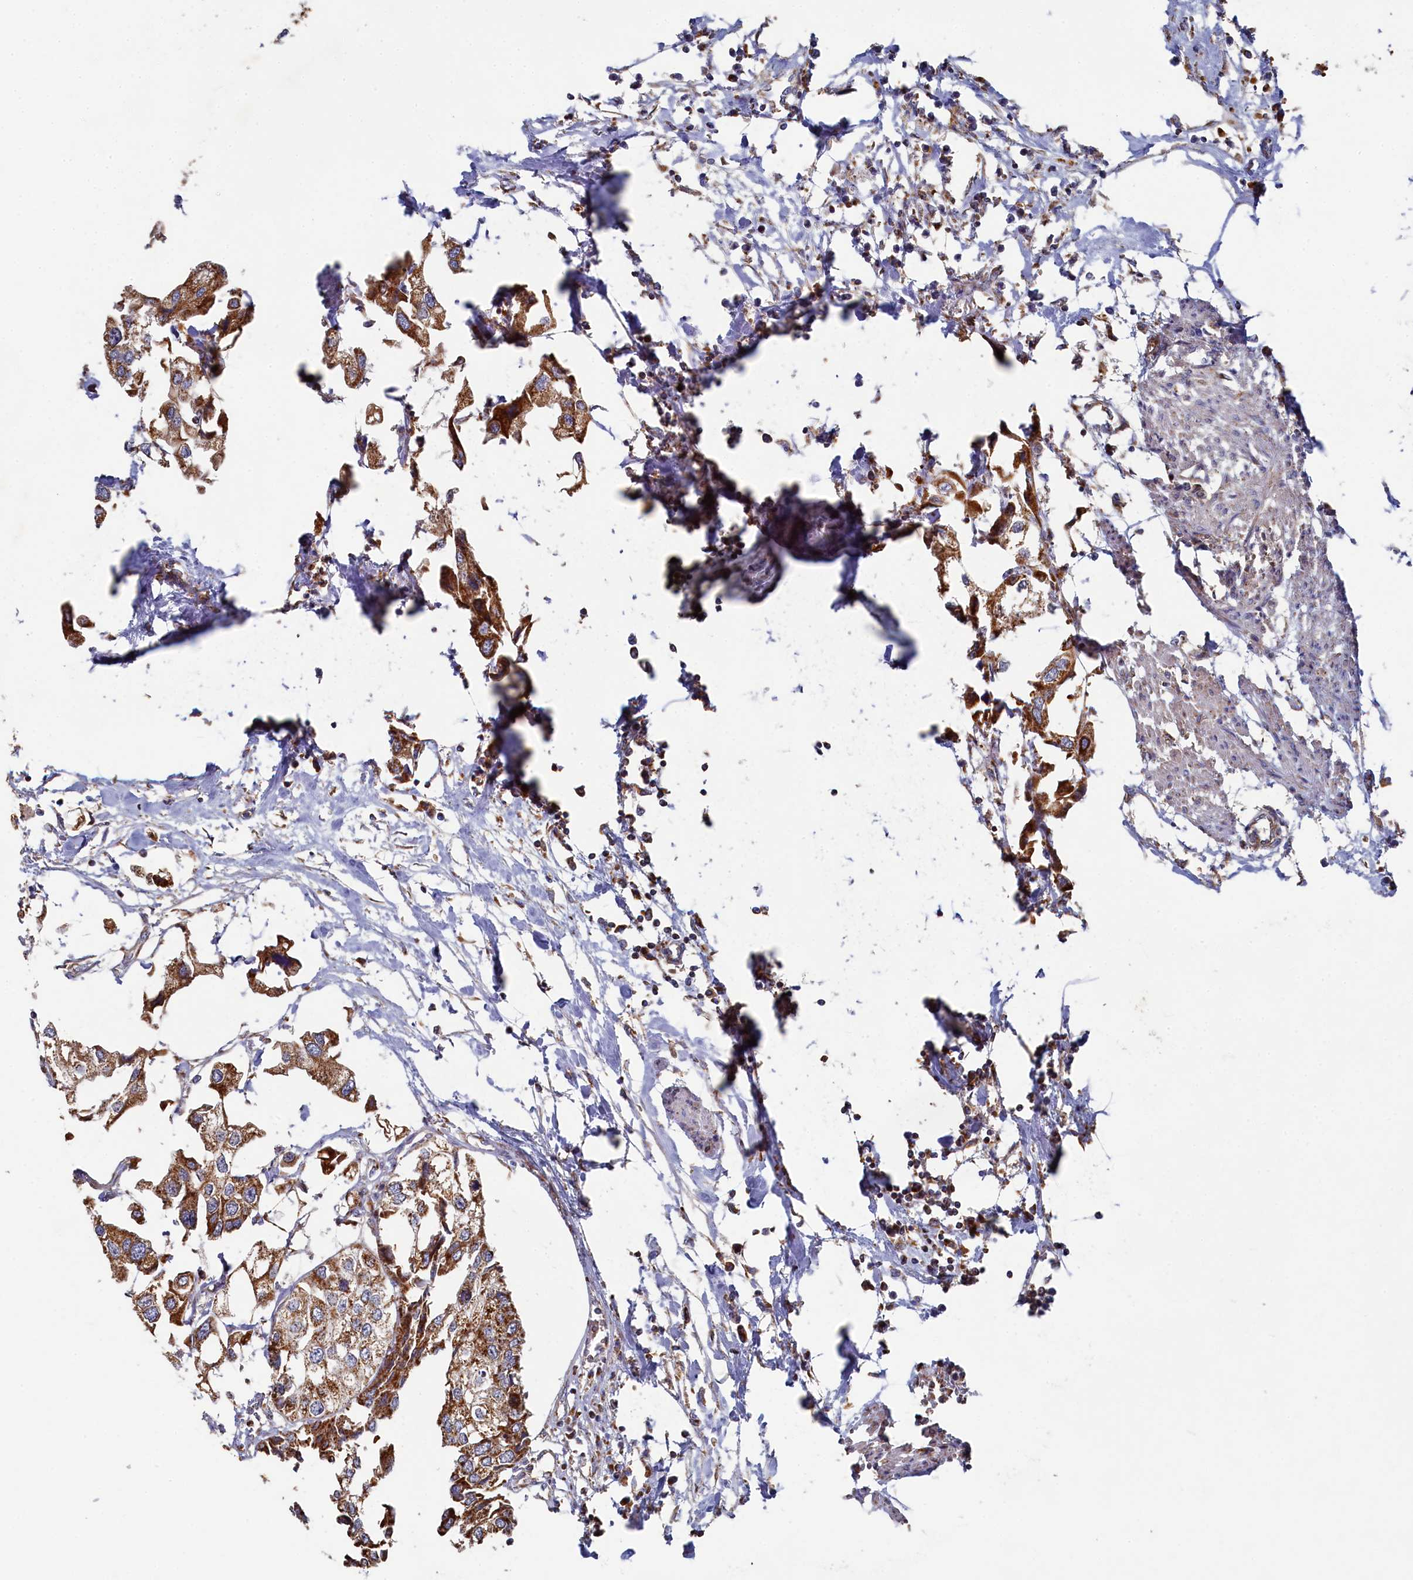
{"staining": {"intensity": "strong", "quantity": ">75%", "location": "cytoplasmic/membranous"}, "tissue": "urothelial cancer", "cell_type": "Tumor cells", "image_type": "cancer", "snomed": [{"axis": "morphology", "description": "Urothelial carcinoma, High grade"}, {"axis": "topography", "description": "Urinary bladder"}], "caption": "Tumor cells exhibit strong cytoplasmic/membranous staining in about >75% of cells in urothelial cancer.", "gene": "HAUS2", "patient": {"sex": "male", "age": 64}}